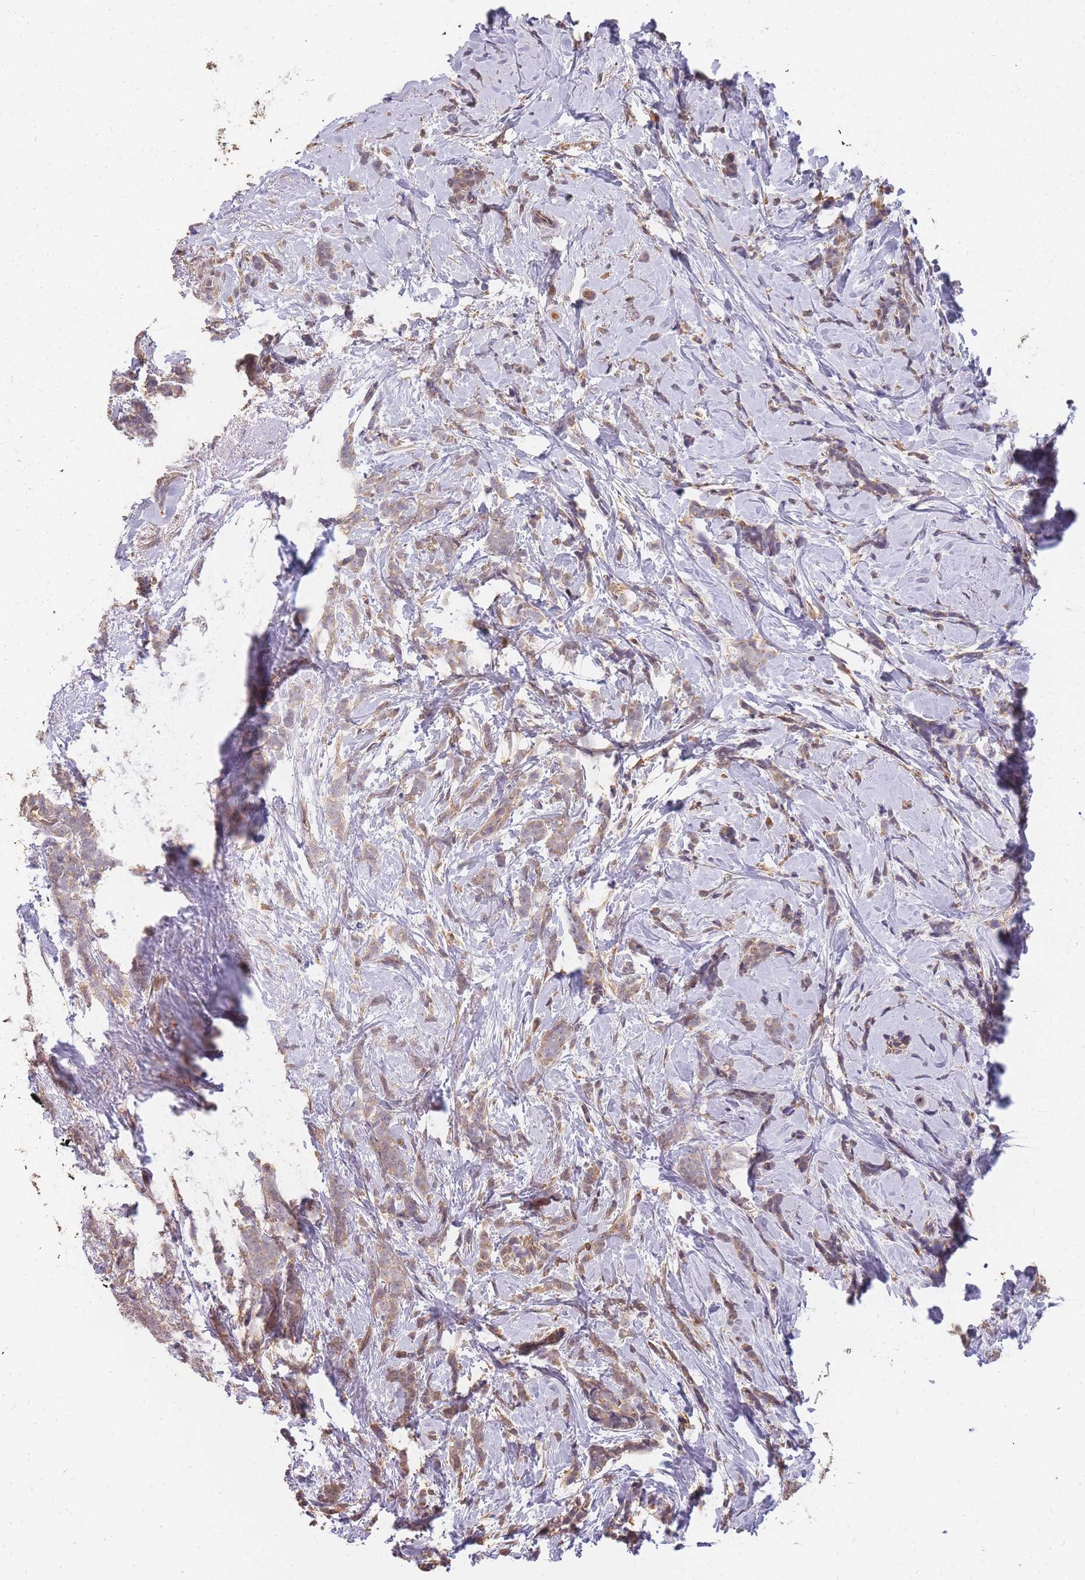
{"staining": {"intensity": "weak", "quantity": ">75%", "location": "cytoplasmic/membranous"}, "tissue": "breast cancer", "cell_type": "Tumor cells", "image_type": "cancer", "snomed": [{"axis": "morphology", "description": "Lobular carcinoma"}, {"axis": "topography", "description": "Breast"}], "caption": "DAB immunohistochemical staining of human lobular carcinoma (breast) exhibits weak cytoplasmic/membranous protein expression in approximately >75% of tumor cells.", "gene": "CDKN2AIPNL", "patient": {"sex": "female", "age": 58}}